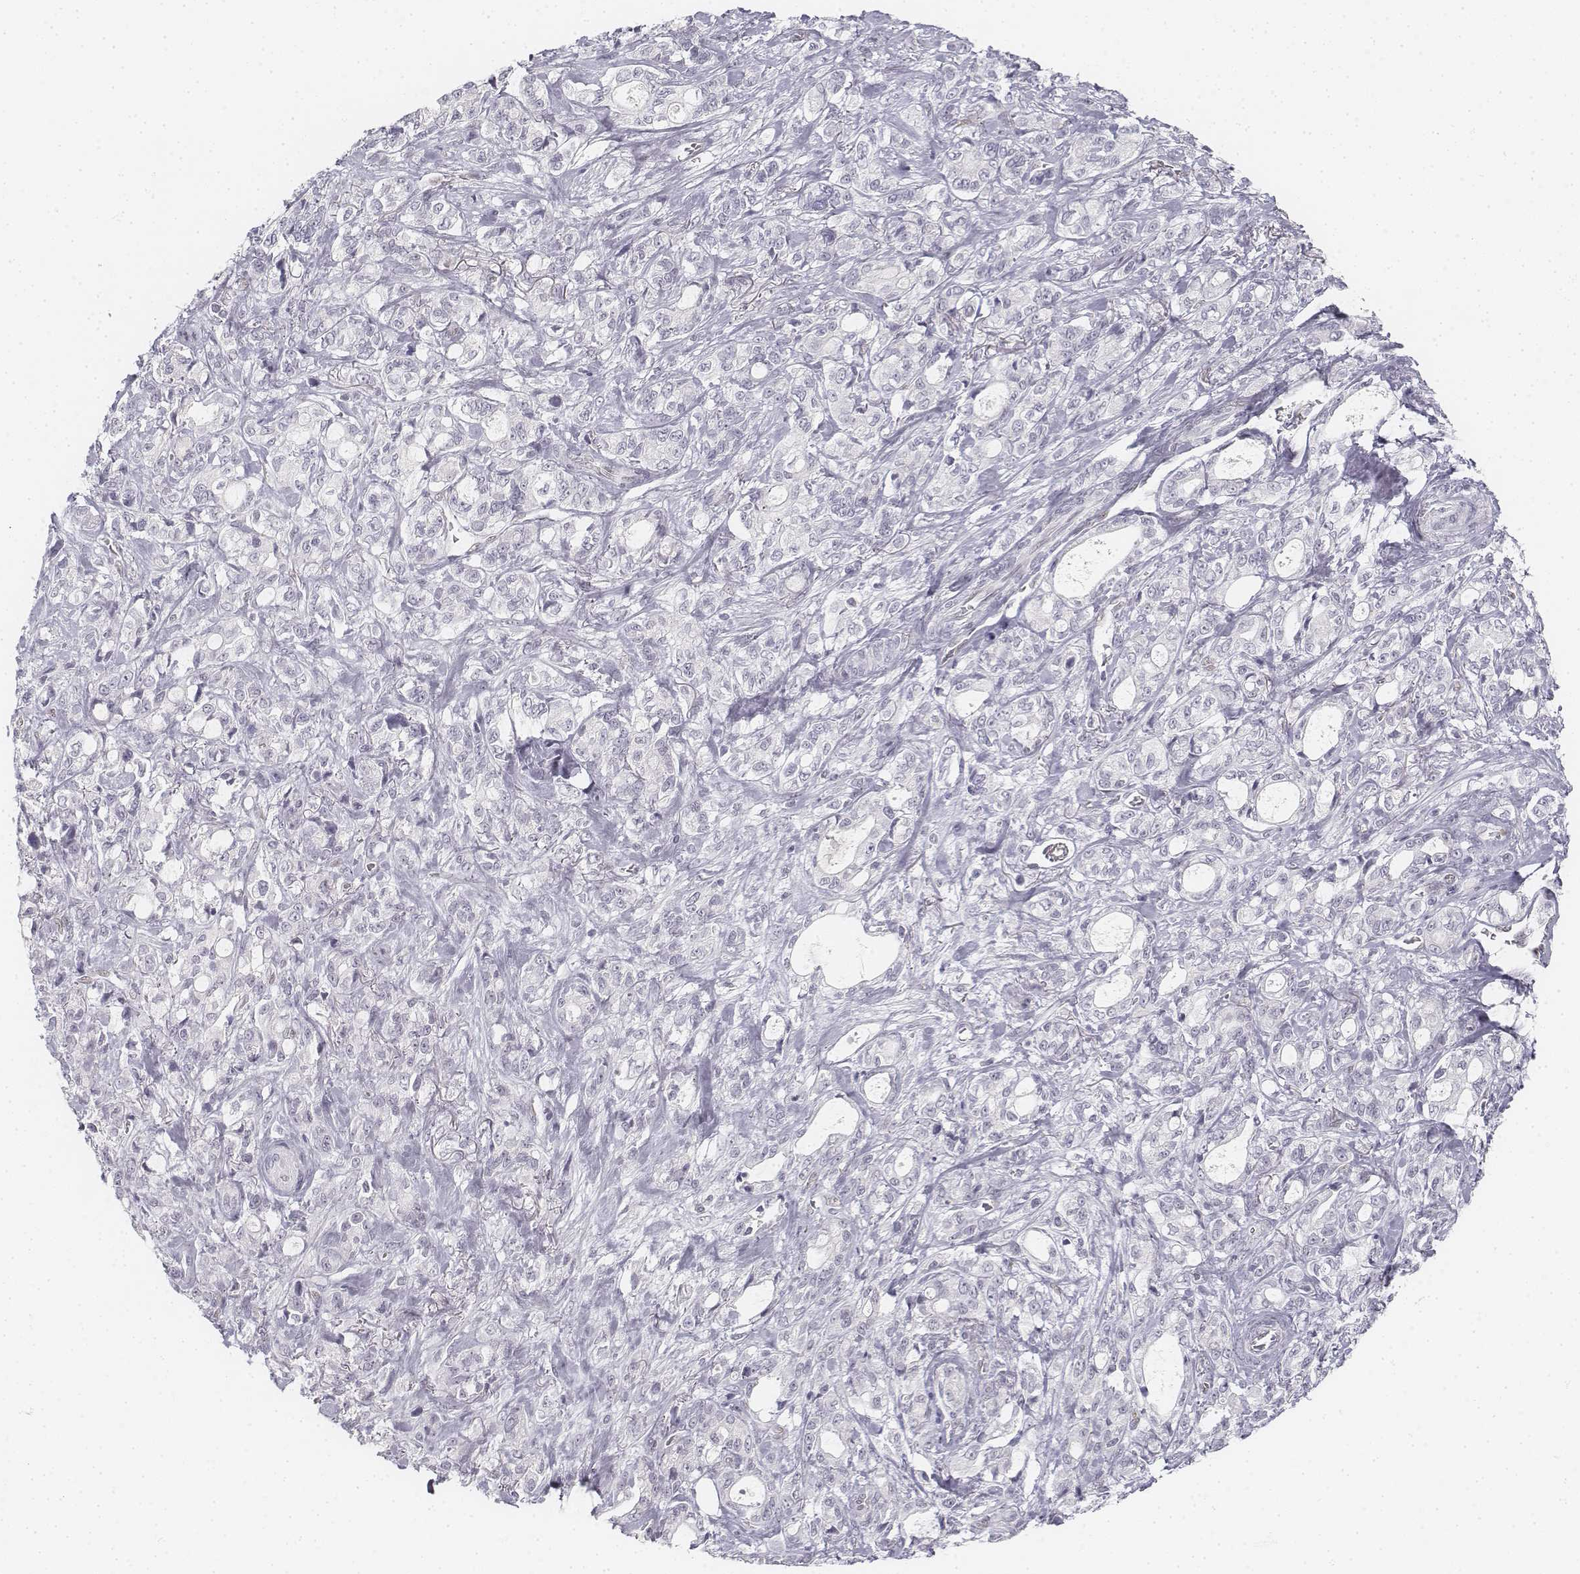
{"staining": {"intensity": "negative", "quantity": "none", "location": "none"}, "tissue": "stomach cancer", "cell_type": "Tumor cells", "image_type": "cancer", "snomed": [{"axis": "morphology", "description": "Adenocarcinoma, NOS"}, {"axis": "topography", "description": "Stomach"}], "caption": "There is no significant staining in tumor cells of stomach cancer.", "gene": "KRTAP2-1", "patient": {"sex": "male", "age": 63}}